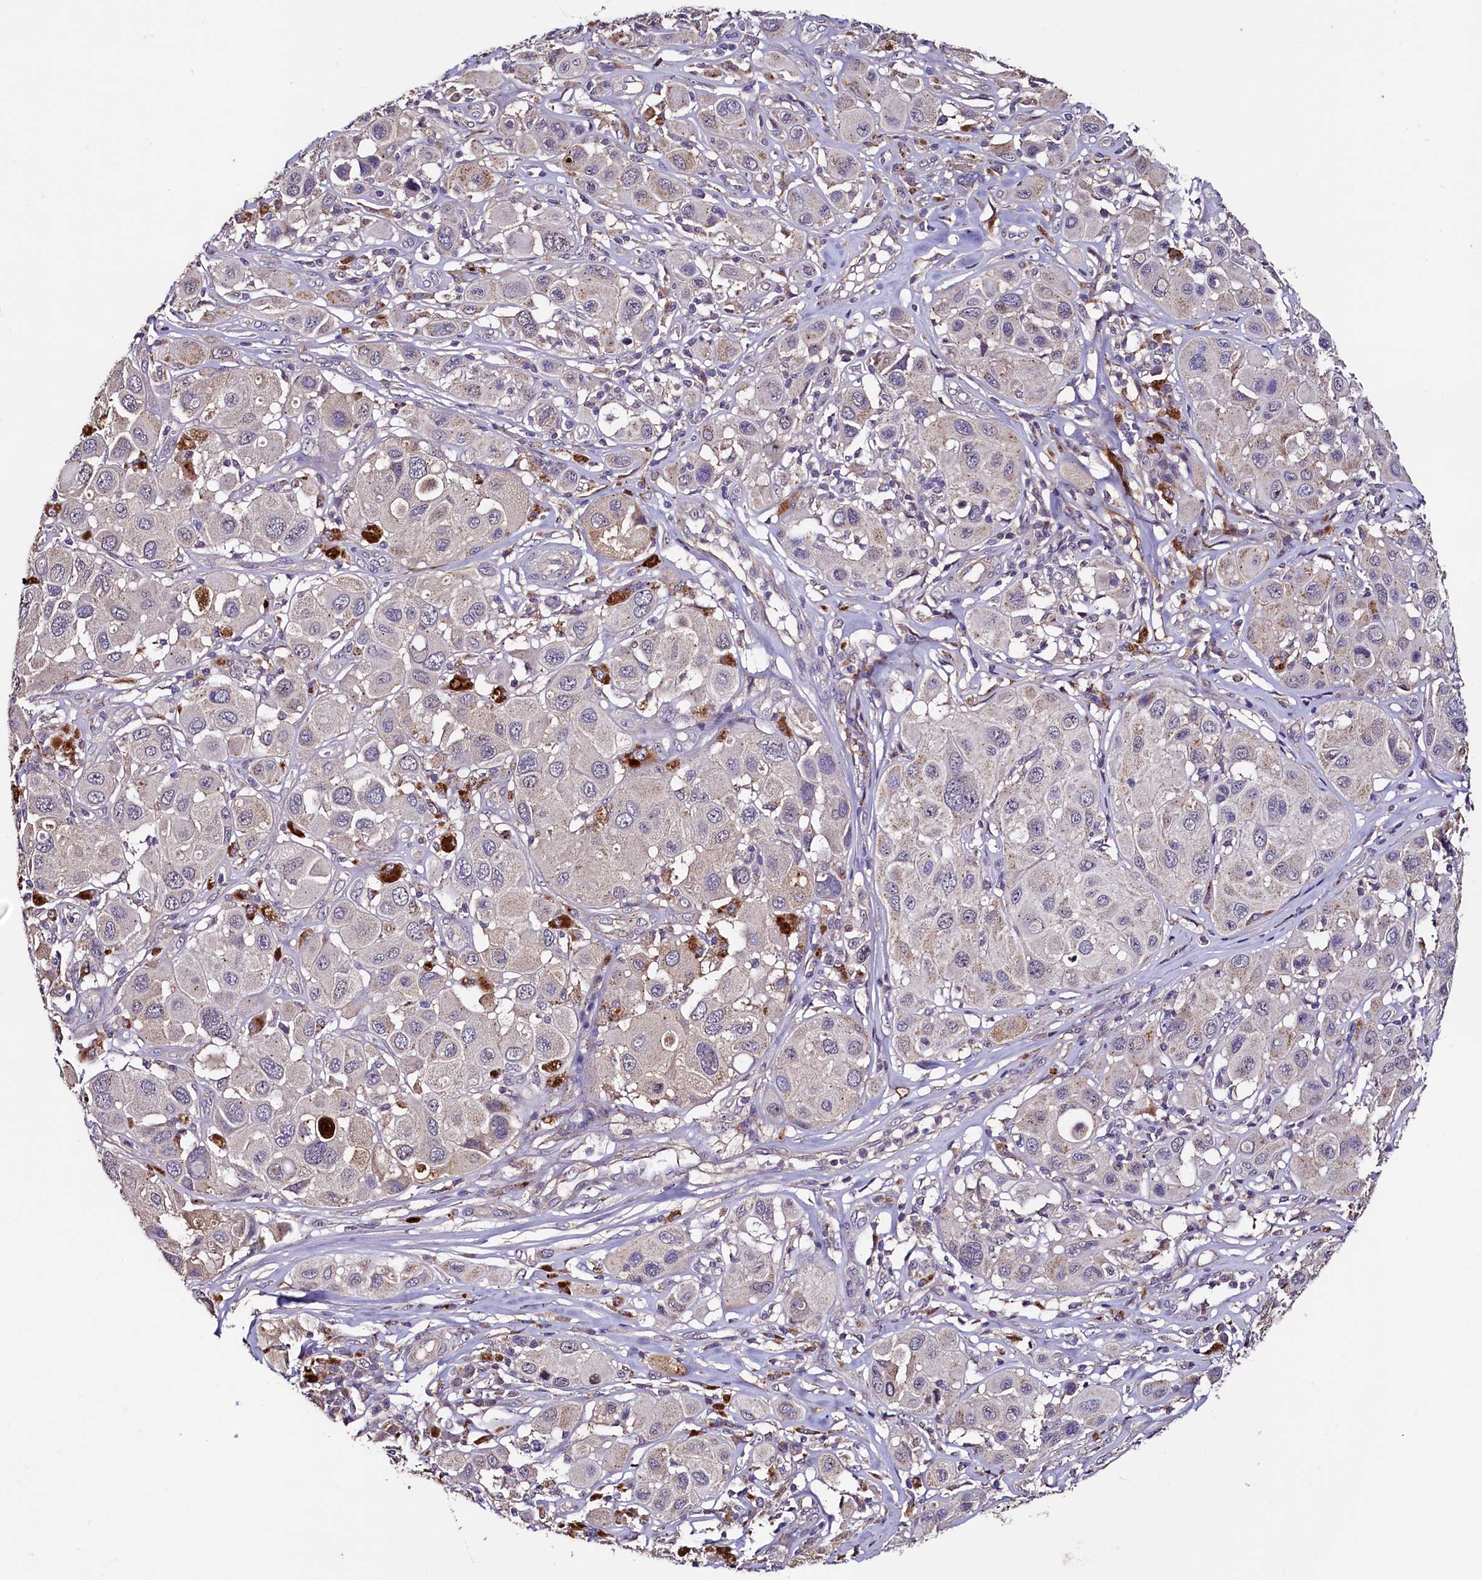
{"staining": {"intensity": "weak", "quantity": "<25%", "location": "cytoplasmic/membranous"}, "tissue": "melanoma", "cell_type": "Tumor cells", "image_type": "cancer", "snomed": [{"axis": "morphology", "description": "Malignant melanoma, Metastatic site"}, {"axis": "topography", "description": "Skin"}], "caption": "Immunohistochemistry histopathology image of human melanoma stained for a protein (brown), which demonstrates no positivity in tumor cells.", "gene": "PALM", "patient": {"sex": "male", "age": 41}}